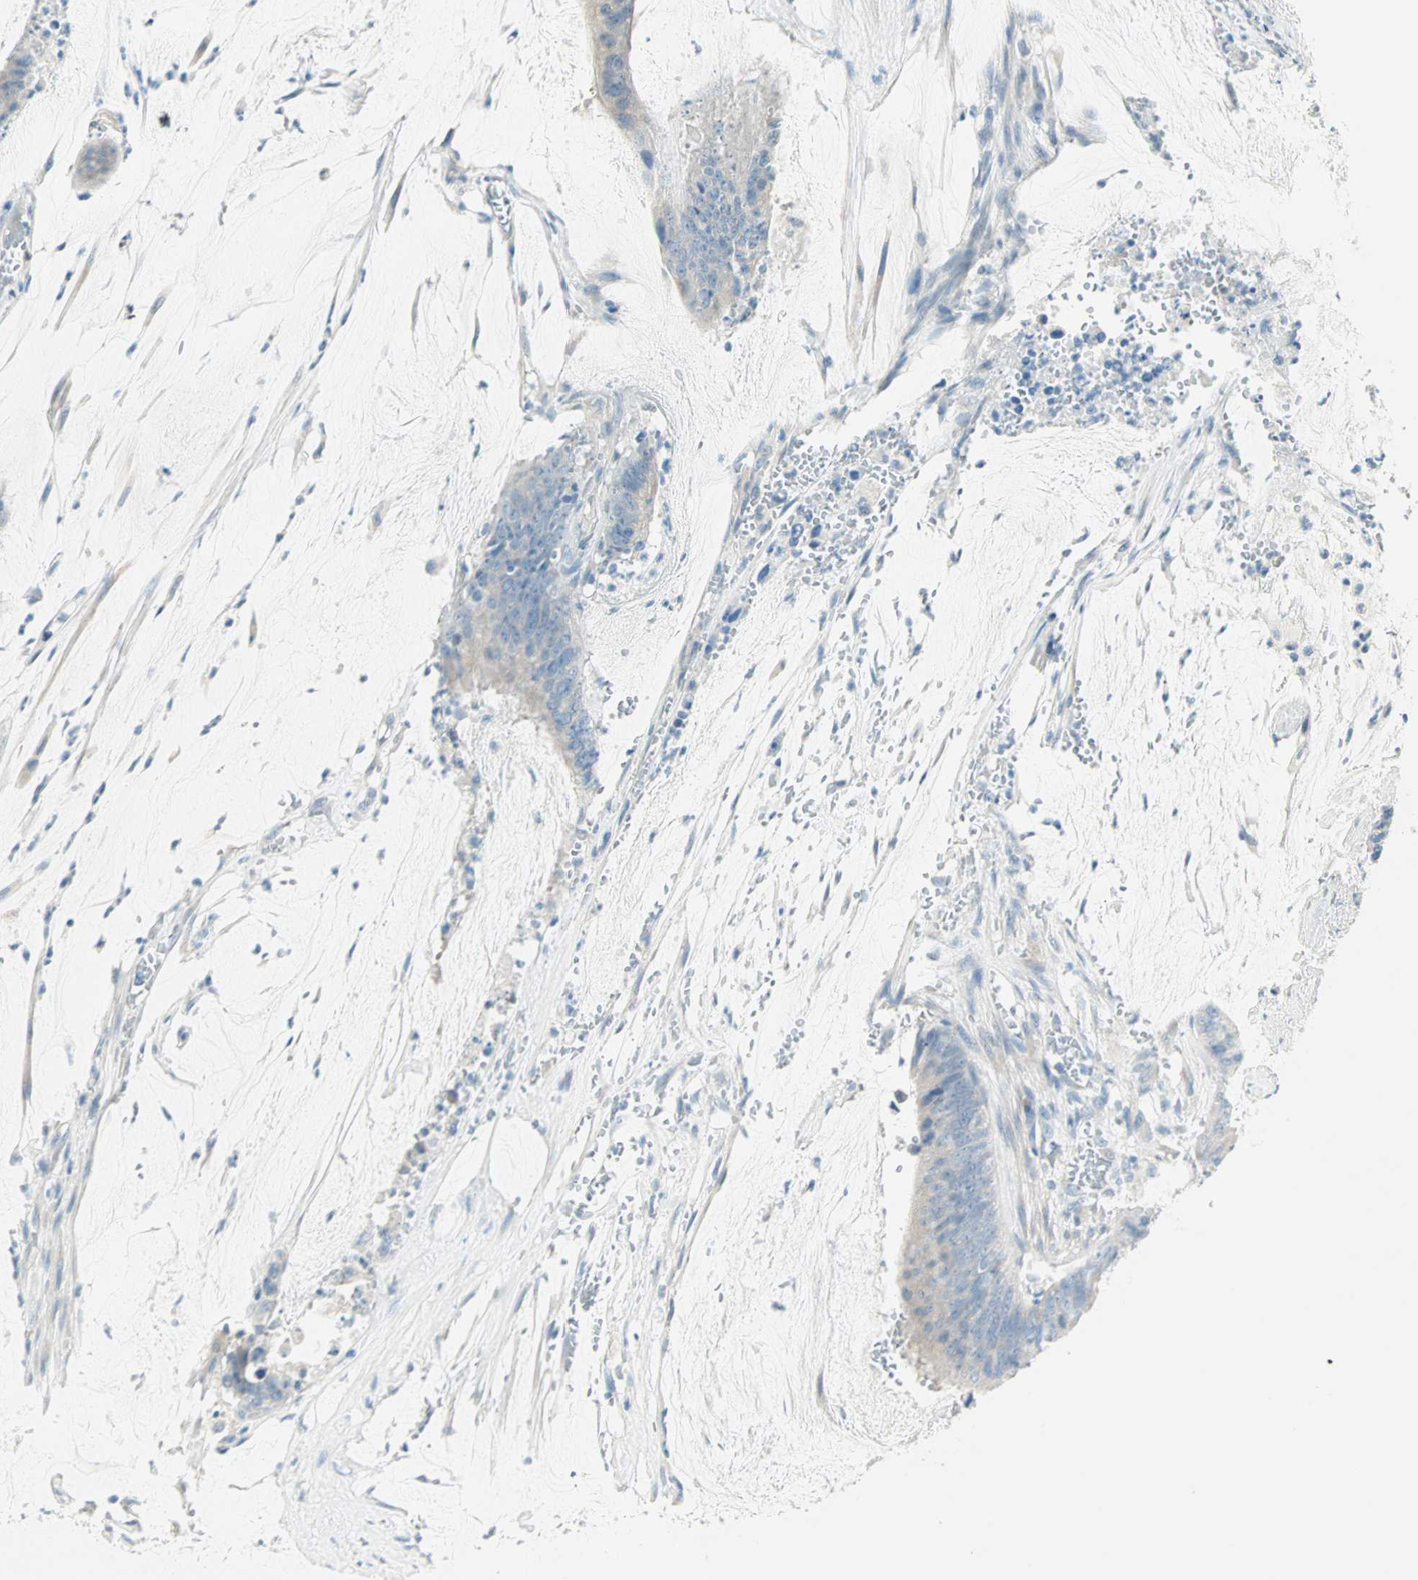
{"staining": {"intensity": "negative", "quantity": "none", "location": "none"}, "tissue": "colorectal cancer", "cell_type": "Tumor cells", "image_type": "cancer", "snomed": [{"axis": "morphology", "description": "Adenocarcinoma, NOS"}, {"axis": "topography", "description": "Rectum"}], "caption": "Tumor cells show no significant staining in adenocarcinoma (colorectal).", "gene": "SULT1C2", "patient": {"sex": "female", "age": 66}}